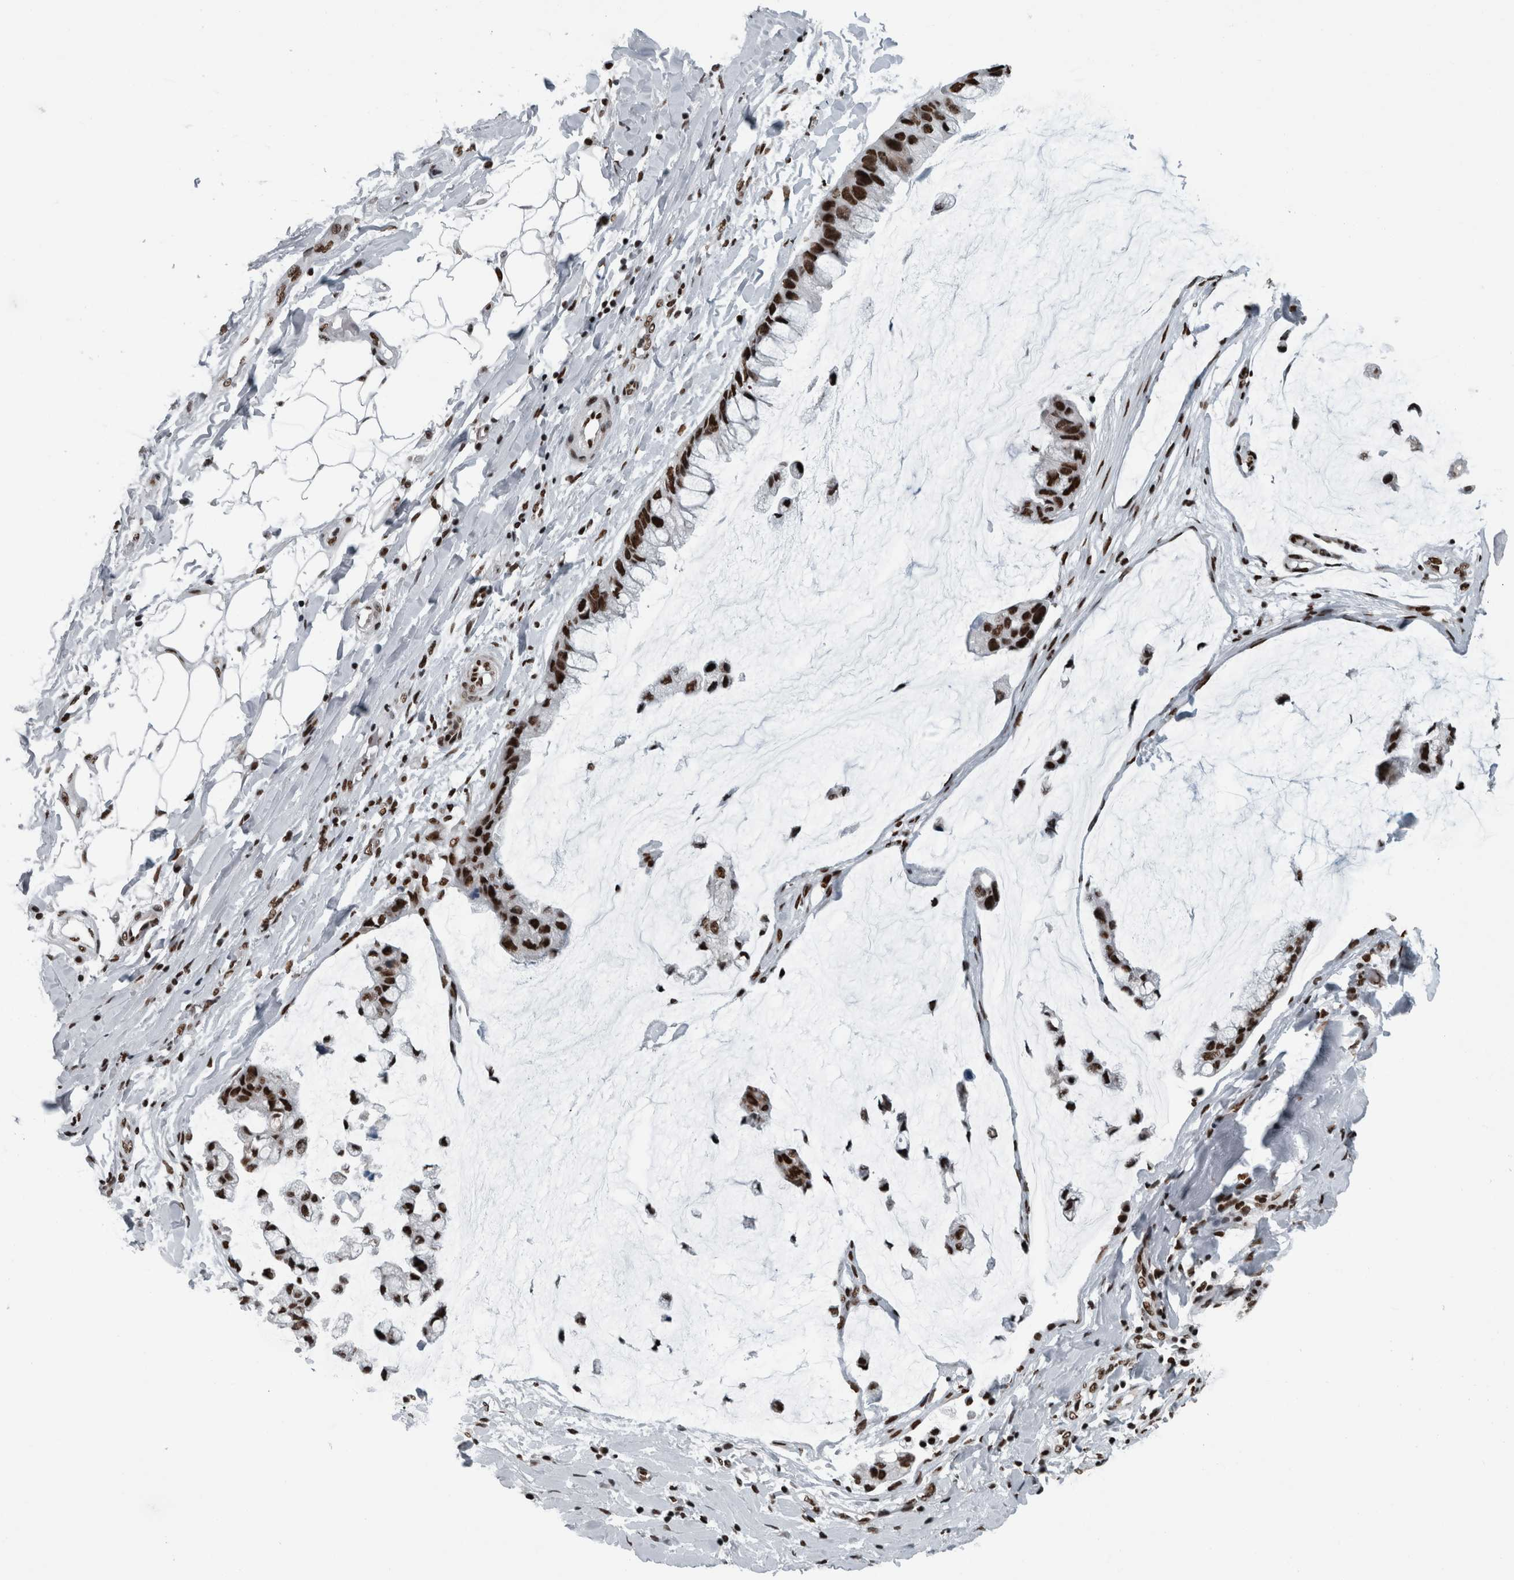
{"staining": {"intensity": "strong", "quantity": ">75%", "location": "nuclear"}, "tissue": "ovarian cancer", "cell_type": "Tumor cells", "image_type": "cancer", "snomed": [{"axis": "morphology", "description": "Cystadenocarcinoma, mucinous, NOS"}, {"axis": "topography", "description": "Ovary"}], "caption": "A high amount of strong nuclear positivity is seen in about >75% of tumor cells in ovarian cancer tissue.", "gene": "DNMT3A", "patient": {"sex": "female", "age": 39}}